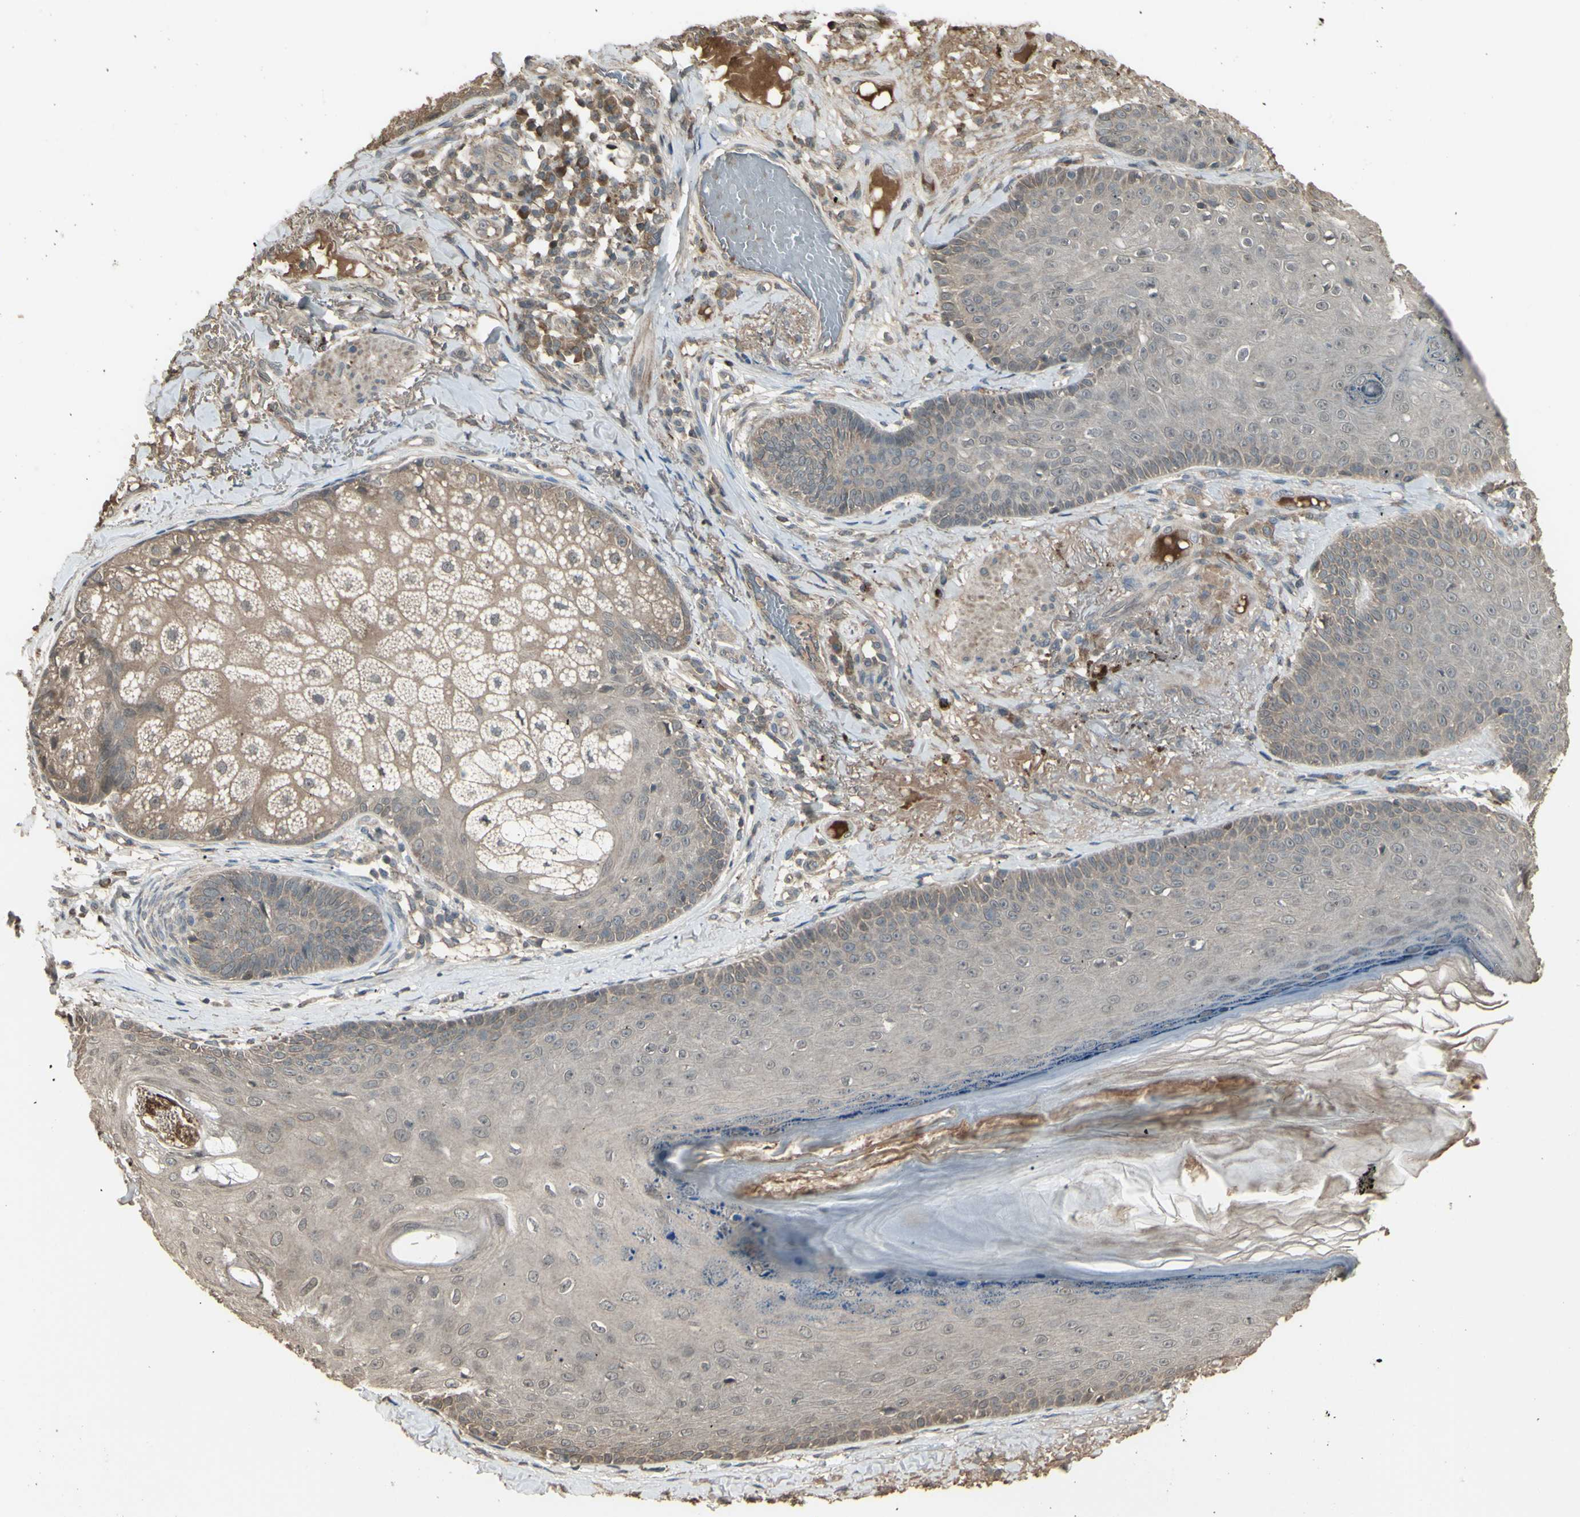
{"staining": {"intensity": "weak", "quantity": ">75%", "location": "cytoplasmic/membranous"}, "tissue": "skin cancer", "cell_type": "Tumor cells", "image_type": "cancer", "snomed": [{"axis": "morphology", "description": "Normal tissue, NOS"}, {"axis": "morphology", "description": "Basal cell carcinoma"}, {"axis": "topography", "description": "Skin"}], "caption": "There is low levels of weak cytoplasmic/membranous staining in tumor cells of skin basal cell carcinoma, as demonstrated by immunohistochemical staining (brown color).", "gene": "GNAS", "patient": {"sex": "male", "age": 52}}